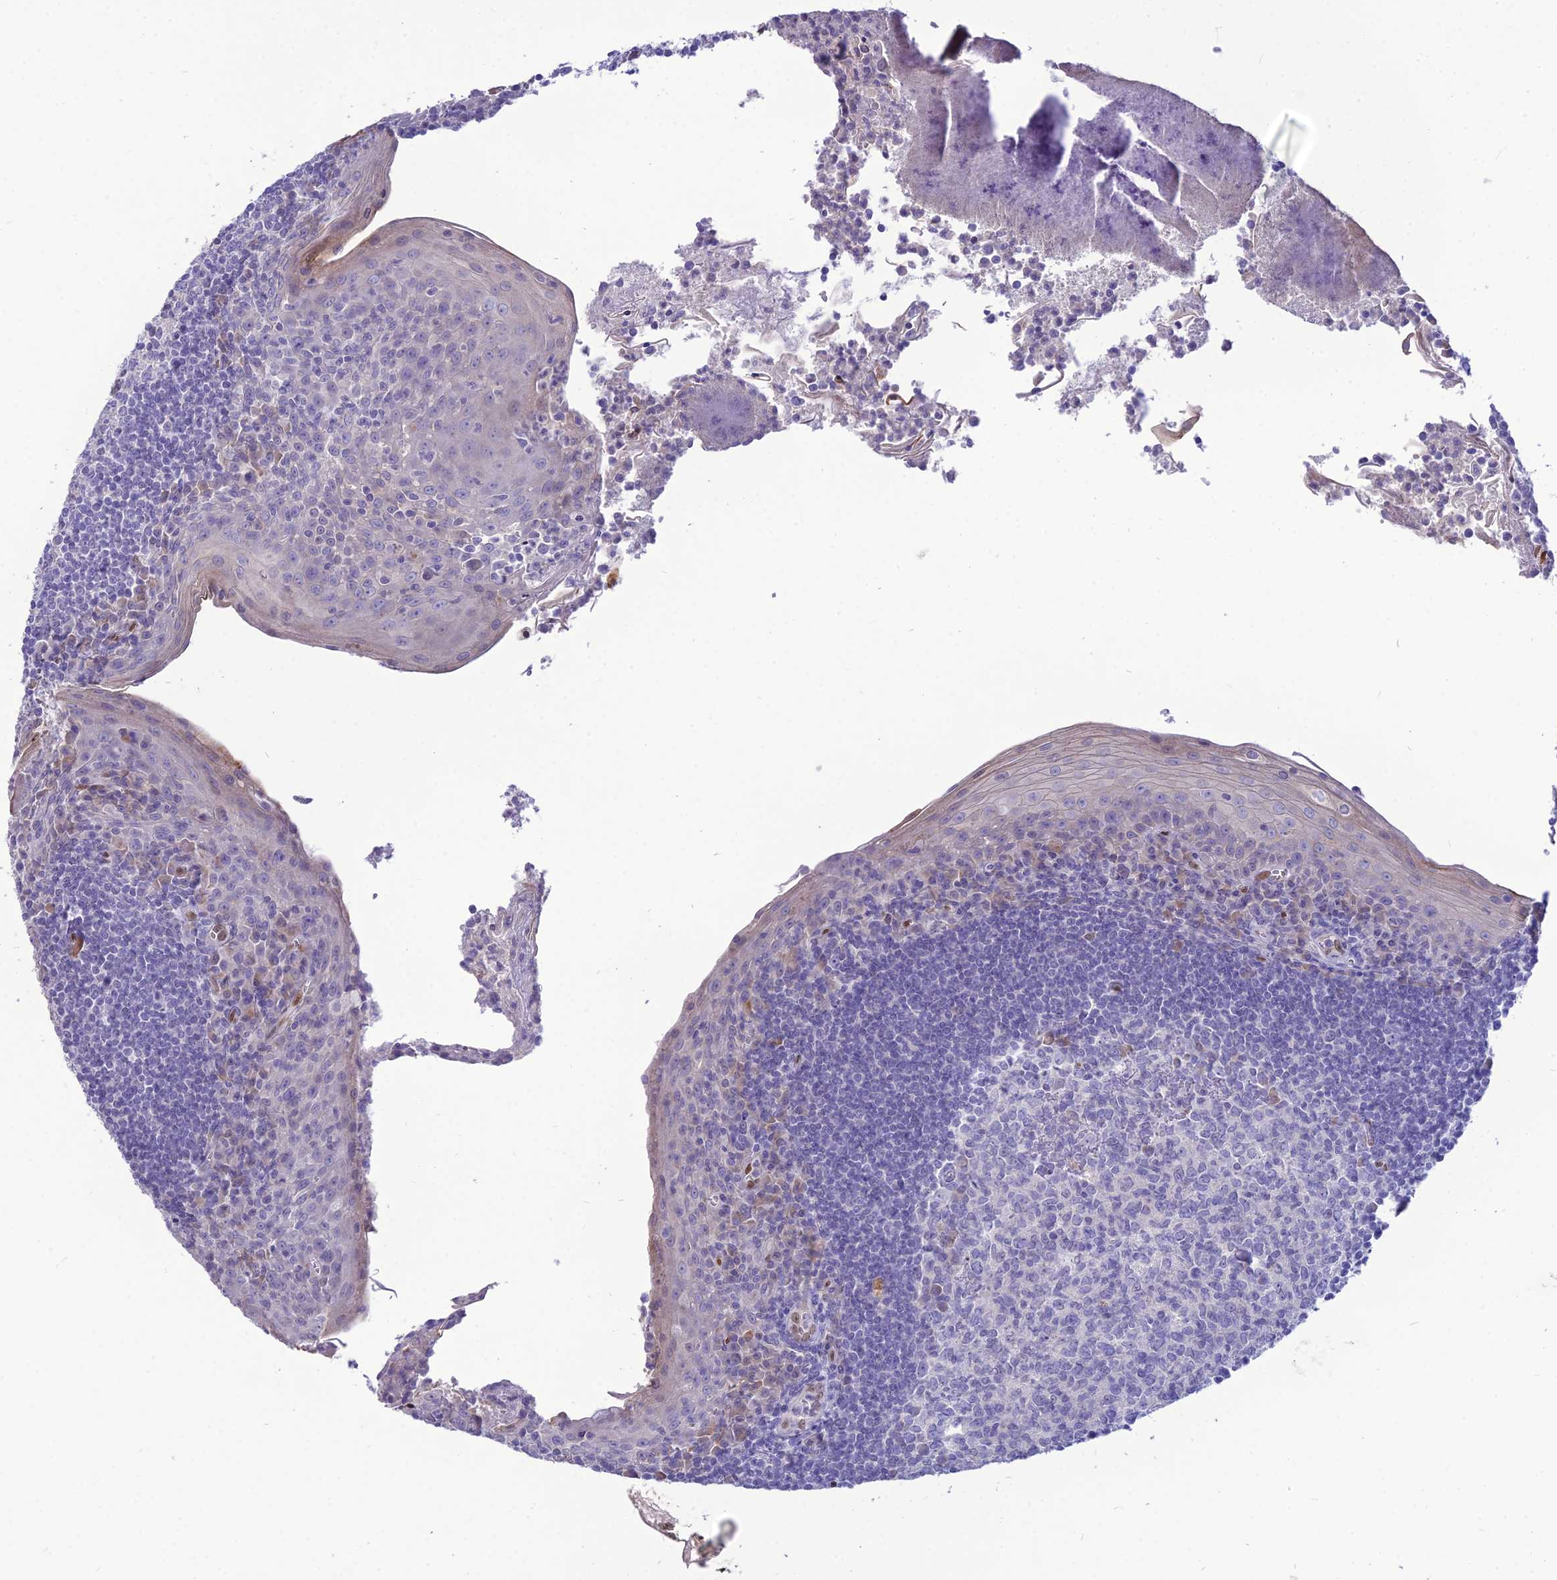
{"staining": {"intensity": "negative", "quantity": "none", "location": "none"}, "tissue": "tonsil", "cell_type": "Germinal center cells", "image_type": "normal", "snomed": [{"axis": "morphology", "description": "Normal tissue, NOS"}, {"axis": "topography", "description": "Tonsil"}], "caption": "There is no significant expression in germinal center cells of tonsil. (DAB (3,3'-diaminobenzidine) immunohistochemistry (IHC) with hematoxylin counter stain).", "gene": "NOVA2", "patient": {"sex": "male", "age": 27}}